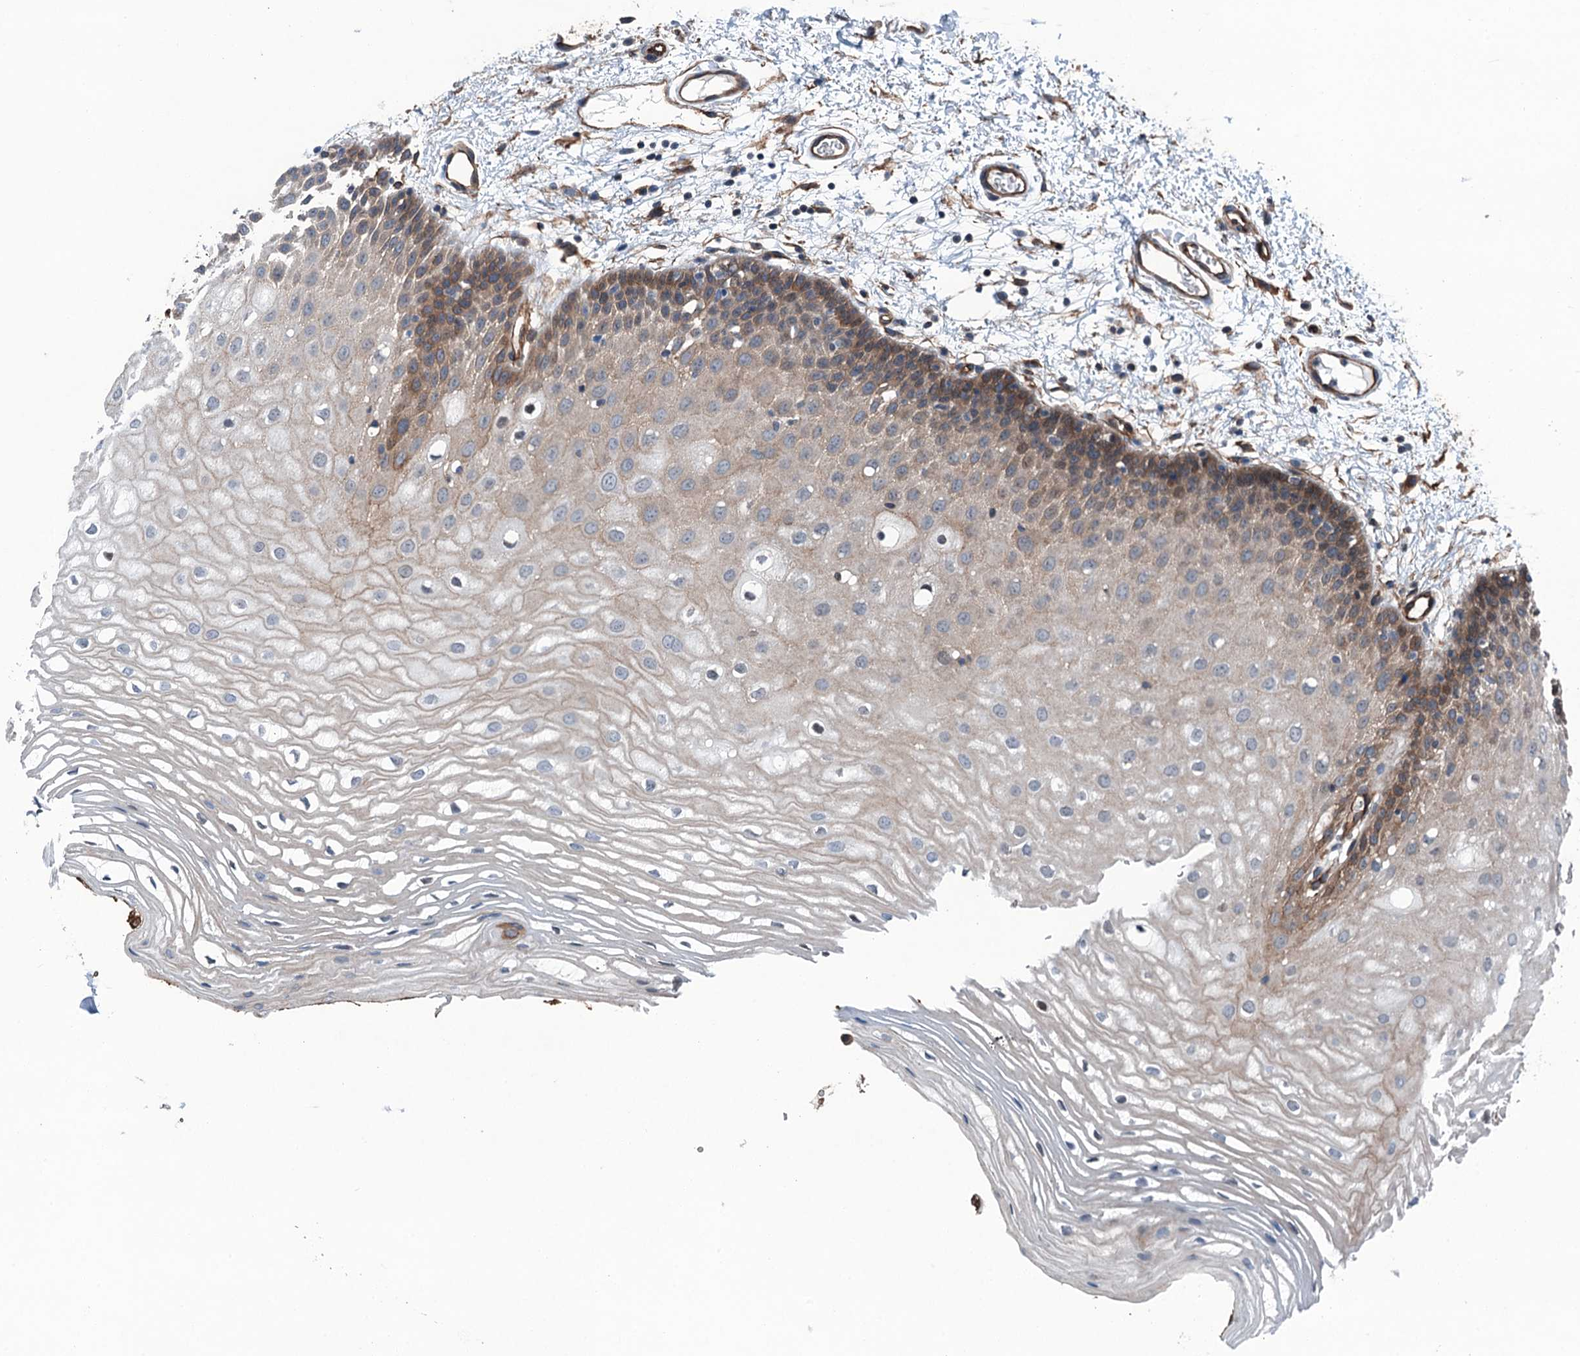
{"staining": {"intensity": "moderate", "quantity": "<25%", "location": "cytoplasmic/membranous"}, "tissue": "oral mucosa", "cell_type": "Squamous epithelial cells", "image_type": "normal", "snomed": [{"axis": "morphology", "description": "Normal tissue, NOS"}, {"axis": "topography", "description": "Oral tissue"}, {"axis": "topography", "description": "Tounge, NOS"}], "caption": "This histopathology image exhibits immunohistochemistry (IHC) staining of normal human oral mucosa, with low moderate cytoplasmic/membranous staining in approximately <25% of squamous epithelial cells.", "gene": "NMRAL1", "patient": {"sex": "female", "age": 73}}